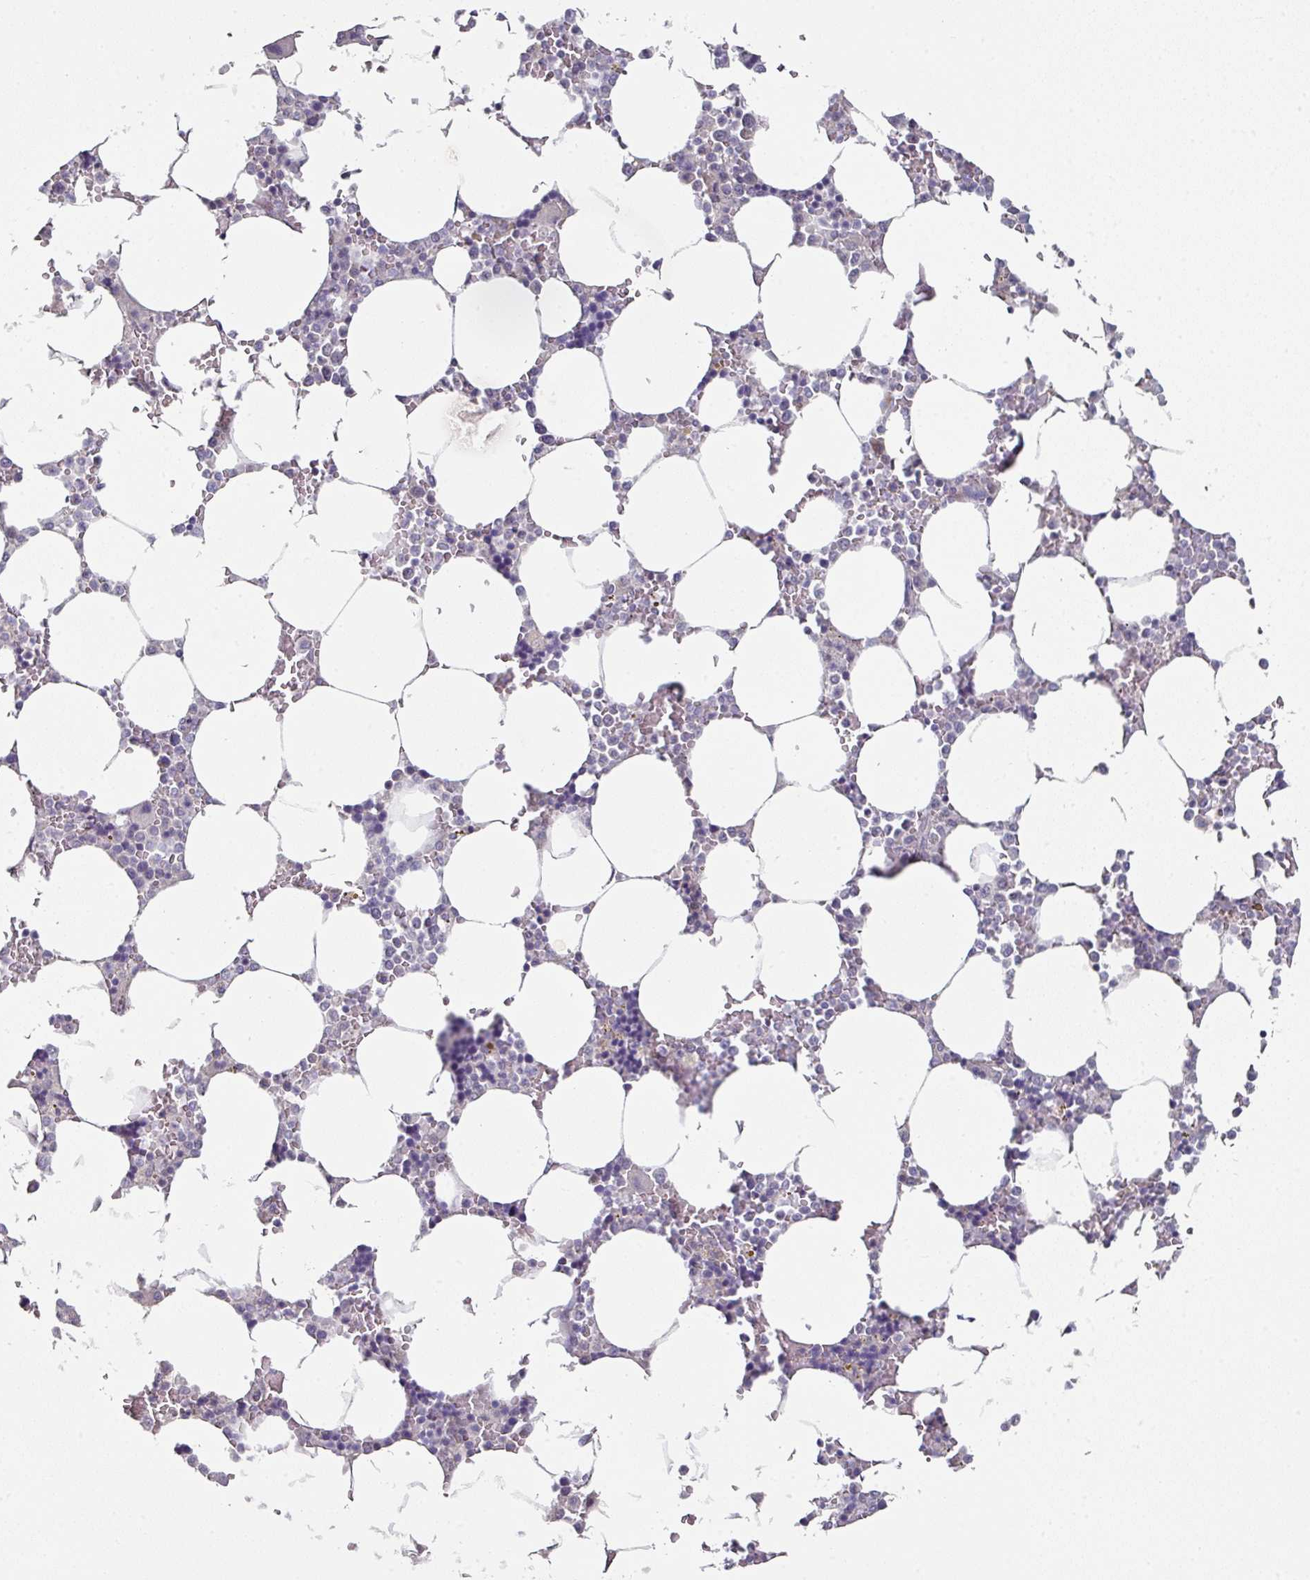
{"staining": {"intensity": "negative", "quantity": "none", "location": "none"}, "tissue": "bone marrow", "cell_type": "Hematopoietic cells", "image_type": "normal", "snomed": [{"axis": "morphology", "description": "Normal tissue, NOS"}, {"axis": "topography", "description": "Bone marrow"}], "caption": "A photomicrograph of bone marrow stained for a protein displays no brown staining in hematopoietic cells. The staining was performed using DAB (3,3'-diaminobenzidine) to visualize the protein expression in brown, while the nuclei were stained in blue with hematoxylin (Magnification: 20x).", "gene": "ELK1", "patient": {"sex": "male", "age": 64}}